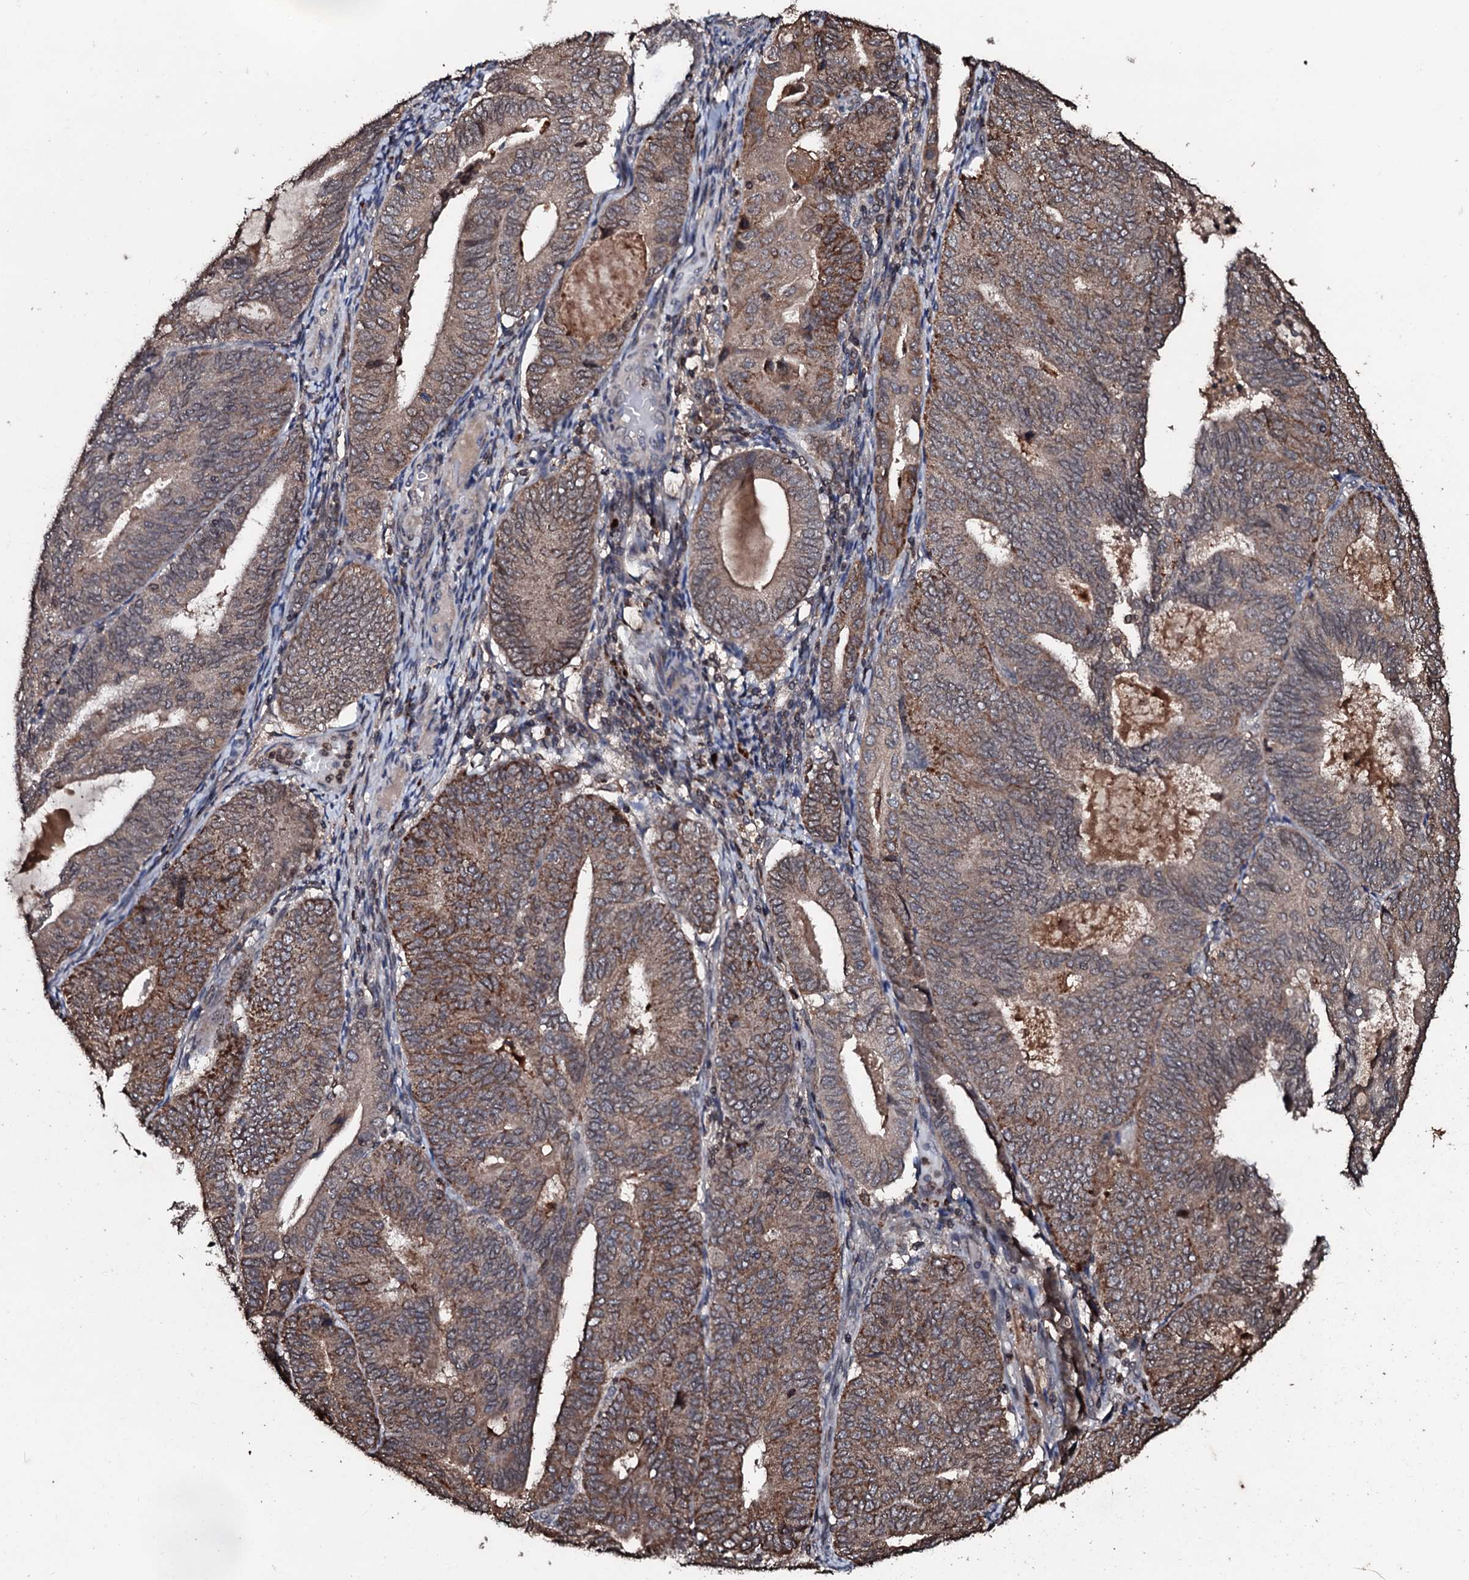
{"staining": {"intensity": "moderate", "quantity": "25%-75%", "location": "cytoplasmic/membranous"}, "tissue": "endometrial cancer", "cell_type": "Tumor cells", "image_type": "cancer", "snomed": [{"axis": "morphology", "description": "Adenocarcinoma, NOS"}, {"axis": "topography", "description": "Endometrium"}], "caption": "A brown stain highlights moderate cytoplasmic/membranous expression of a protein in endometrial cancer (adenocarcinoma) tumor cells.", "gene": "SDHAF2", "patient": {"sex": "female", "age": 81}}